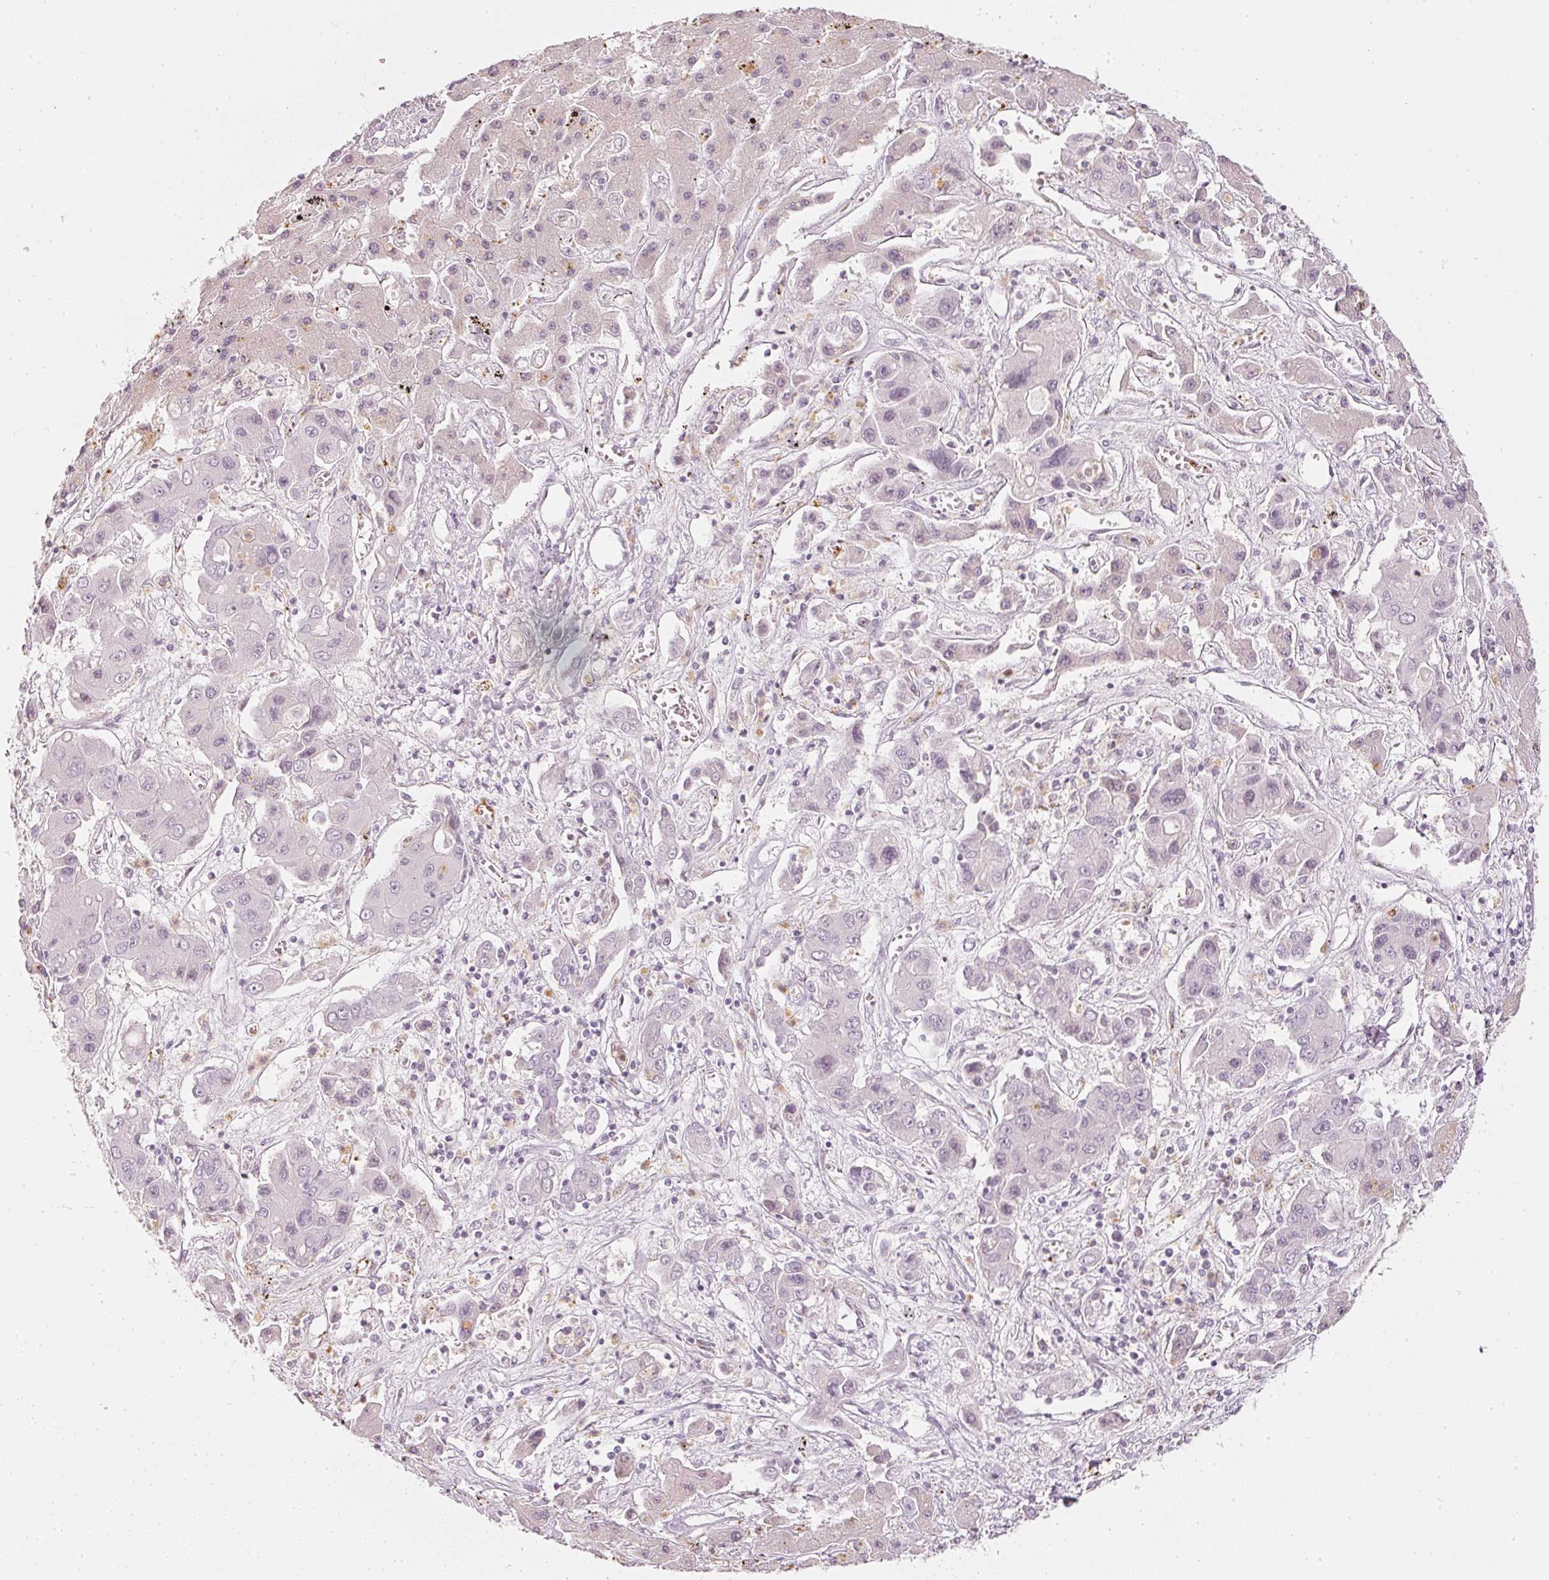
{"staining": {"intensity": "negative", "quantity": "none", "location": "none"}, "tissue": "liver cancer", "cell_type": "Tumor cells", "image_type": "cancer", "snomed": [{"axis": "morphology", "description": "Cholangiocarcinoma"}, {"axis": "topography", "description": "Liver"}], "caption": "This is an IHC image of human liver cholangiocarcinoma. There is no expression in tumor cells.", "gene": "LECT2", "patient": {"sex": "male", "age": 67}}